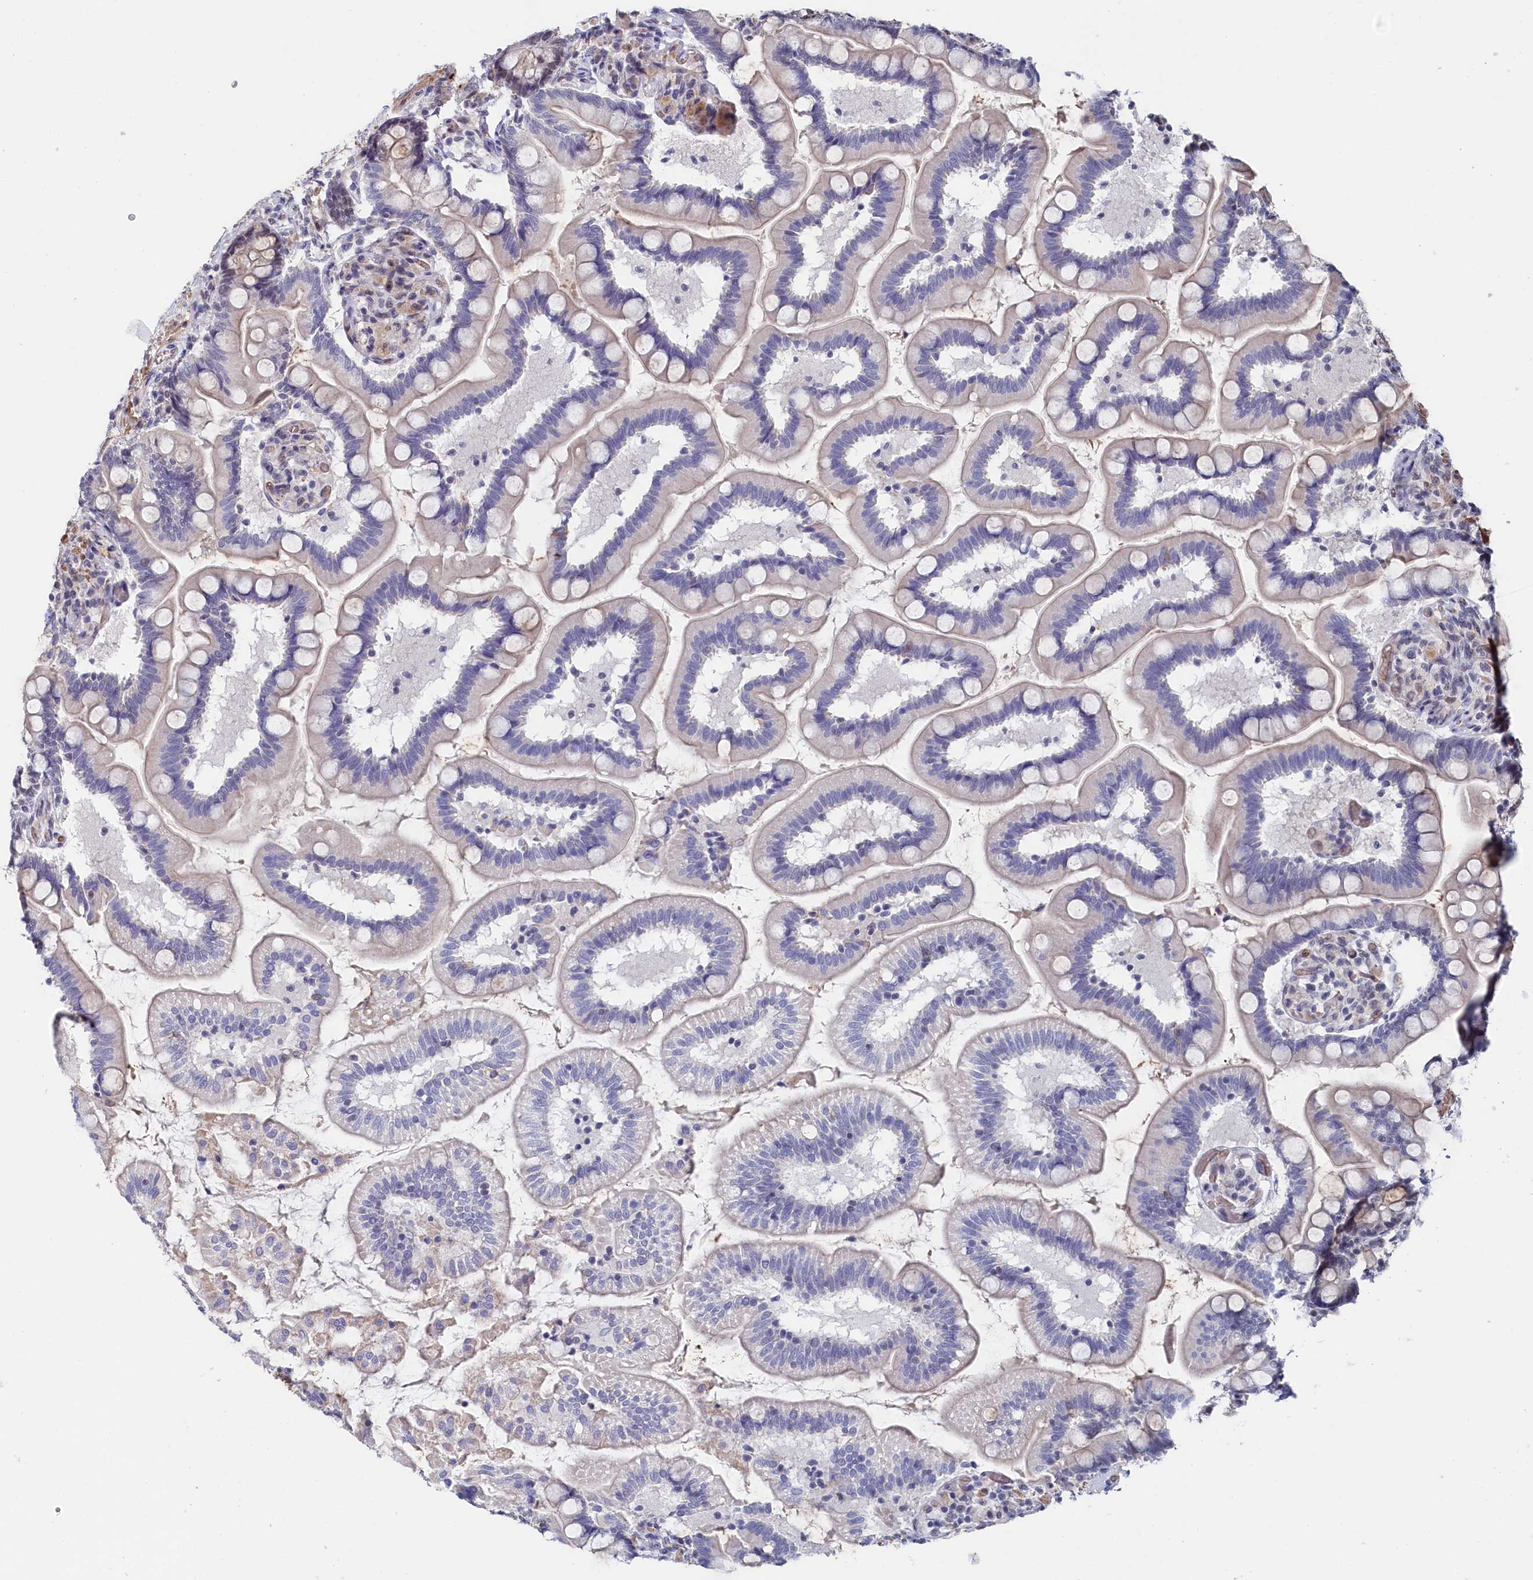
{"staining": {"intensity": "negative", "quantity": "none", "location": "none"}, "tissue": "small intestine", "cell_type": "Glandular cells", "image_type": "normal", "snomed": [{"axis": "morphology", "description": "Normal tissue, NOS"}, {"axis": "topography", "description": "Small intestine"}], "caption": "IHC image of normal human small intestine stained for a protein (brown), which displays no positivity in glandular cells. Brightfield microscopy of immunohistochemistry stained with DAB (brown) and hematoxylin (blue), captured at high magnification.", "gene": "TIGD4", "patient": {"sex": "female", "age": 64}}